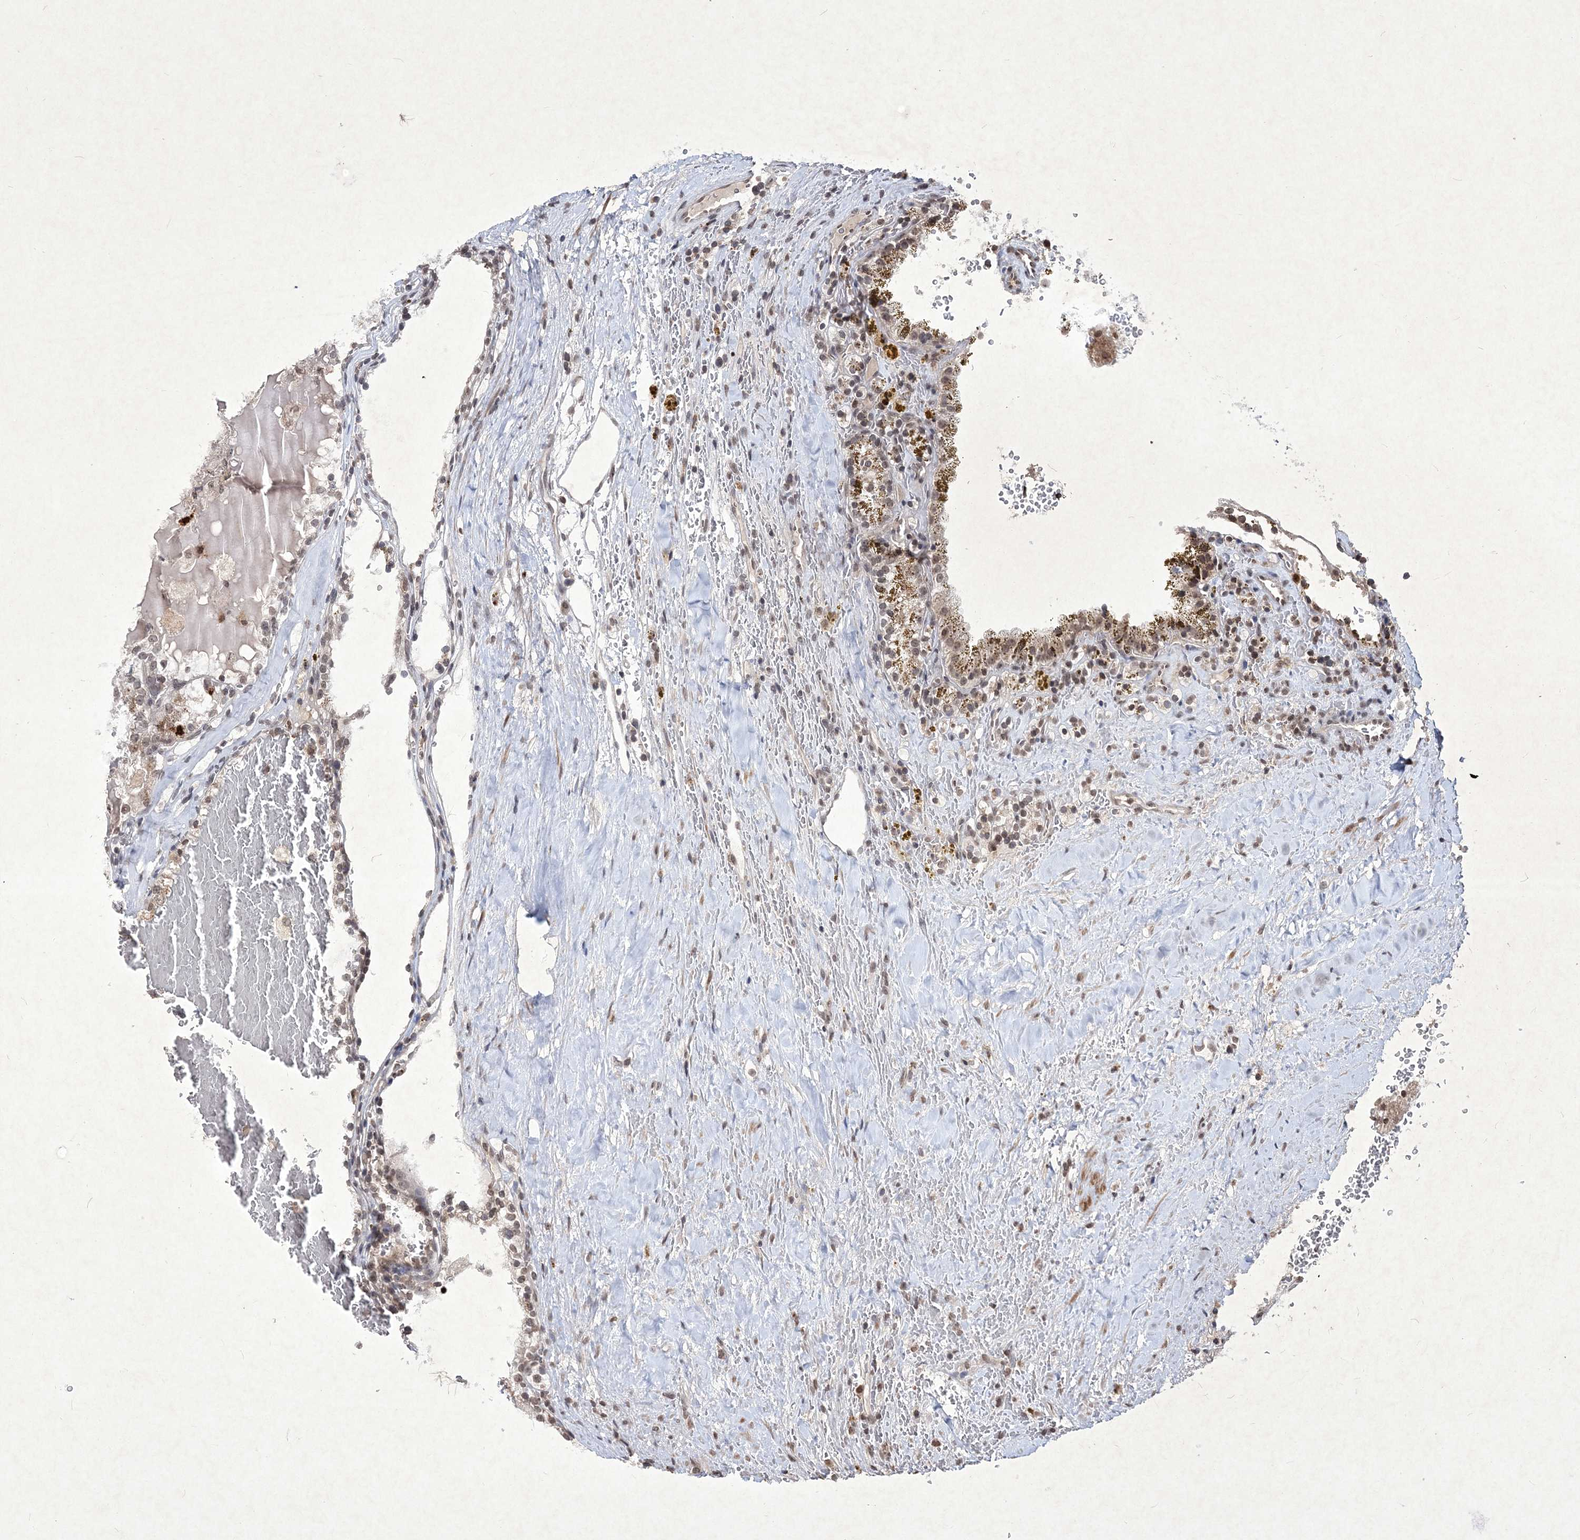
{"staining": {"intensity": "moderate", "quantity": ">75%", "location": "nuclear"}, "tissue": "renal cancer", "cell_type": "Tumor cells", "image_type": "cancer", "snomed": [{"axis": "morphology", "description": "Adenocarcinoma, NOS"}, {"axis": "topography", "description": "Kidney"}], "caption": "Human renal cancer (adenocarcinoma) stained for a protein (brown) exhibits moderate nuclear positive expression in about >75% of tumor cells.", "gene": "SOWAHB", "patient": {"sex": "female", "age": 56}}